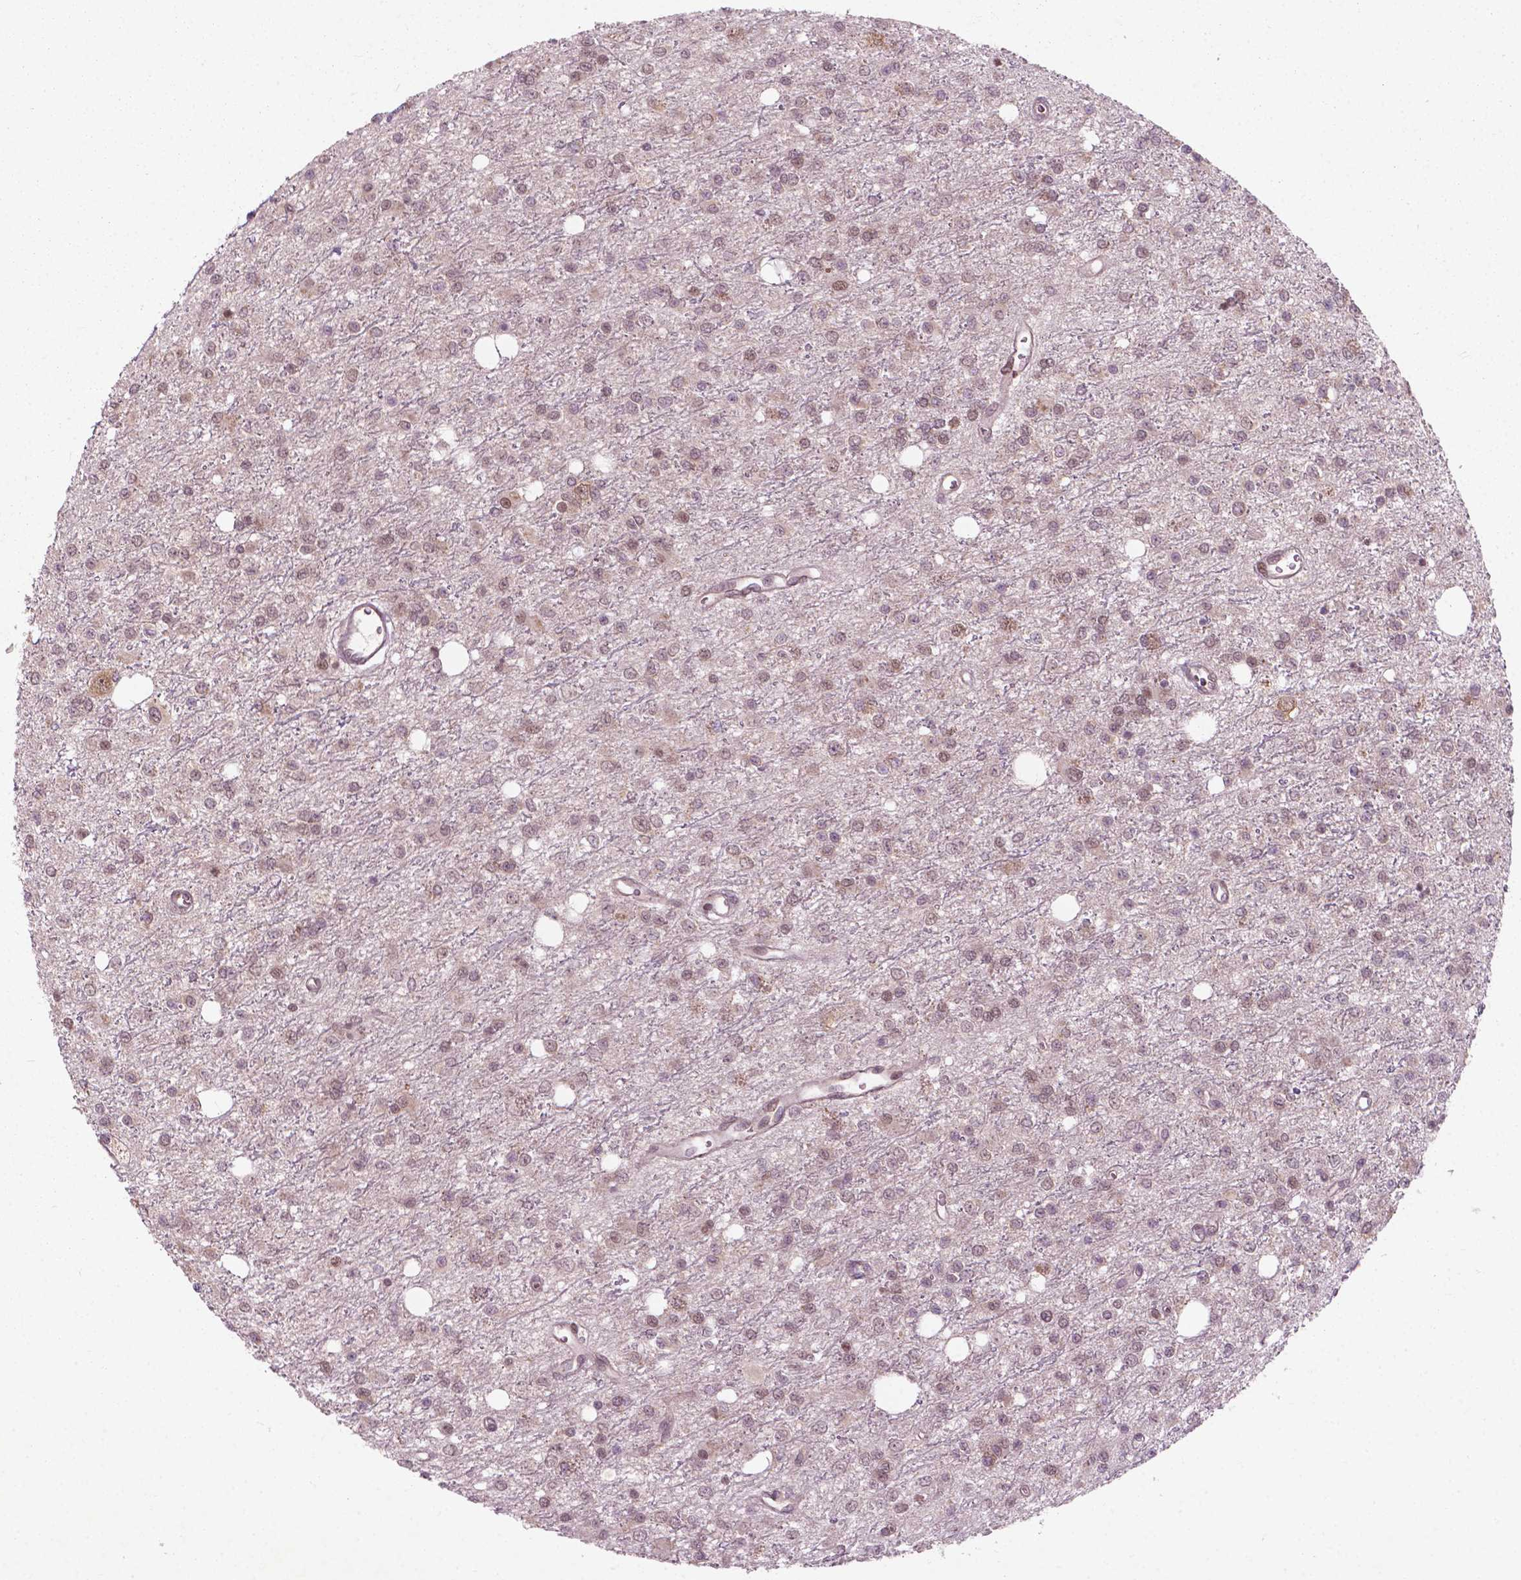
{"staining": {"intensity": "weak", "quantity": ">75%", "location": "cytoplasmic/membranous,nuclear"}, "tissue": "glioma", "cell_type": "Tumor cells", "image_type": "cancer", "snomed": [{"axis": "morphology", "description": "Glioma, malignant, Low grade"}, {"axis": "topography", "description": "Brain"}], "caption": "Protein expression analysis of glioma exhibits weak cytoplasmic/membranous and nuclear expression in about >75% of tumor cells.", "gene": "NFAT5", "patient": {"sex": "female", "age": 45}}